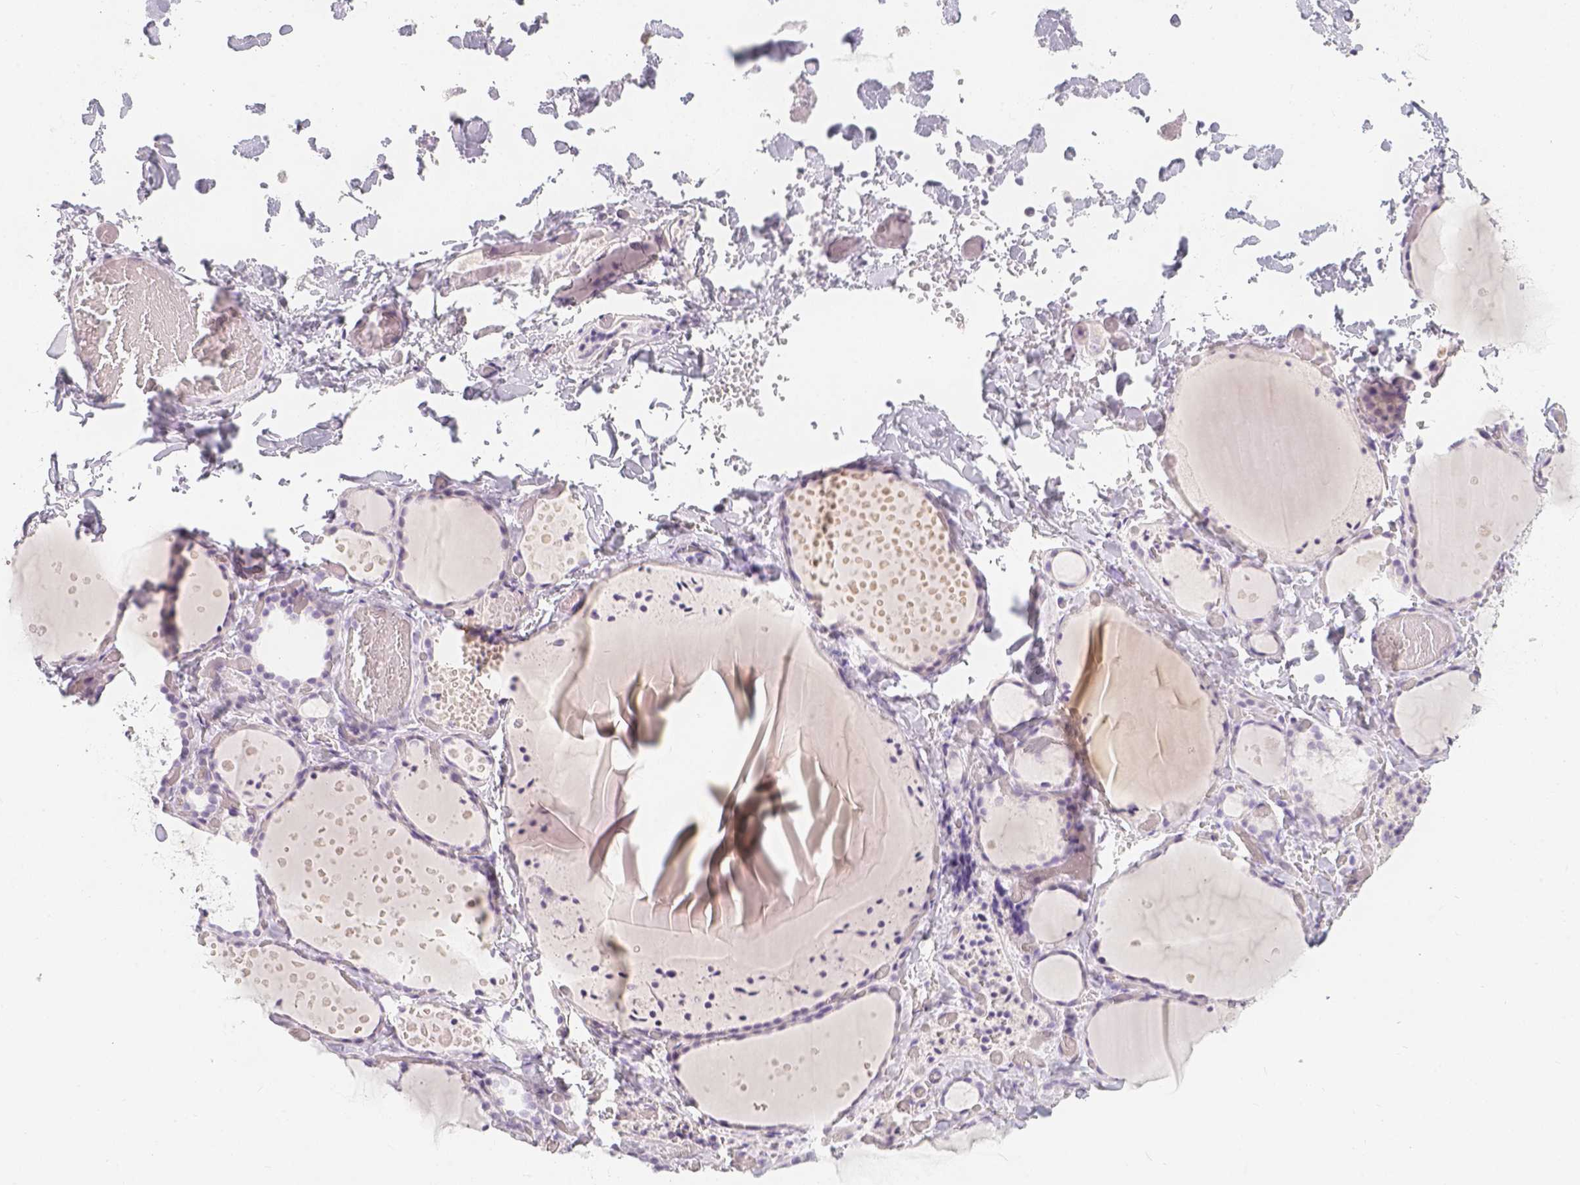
{"staining": {"intensity": "negative", "quantity": "none", "location": "none"}, "tissue": "thyroid gland", "cell_type": "Glandular cells", "image_type": "normal", "snomed": [{"axis": "morphology", "description": "Normal tissue, NOS"}, {"axis": "topography", "description": "Thyroid gland"}], "caption": "A high-resolution photomicrograph shows IHC staining of normal thyroid gland, which exhibits no significant positivity in glandular cells. Brightfield microscopy of immunohistochemistry stained with DAB (brown) and hematoxylin (blue), captured at high magnification.", "gene": "SLC18A1", "patient": {"sex": "female", "age": 36}}